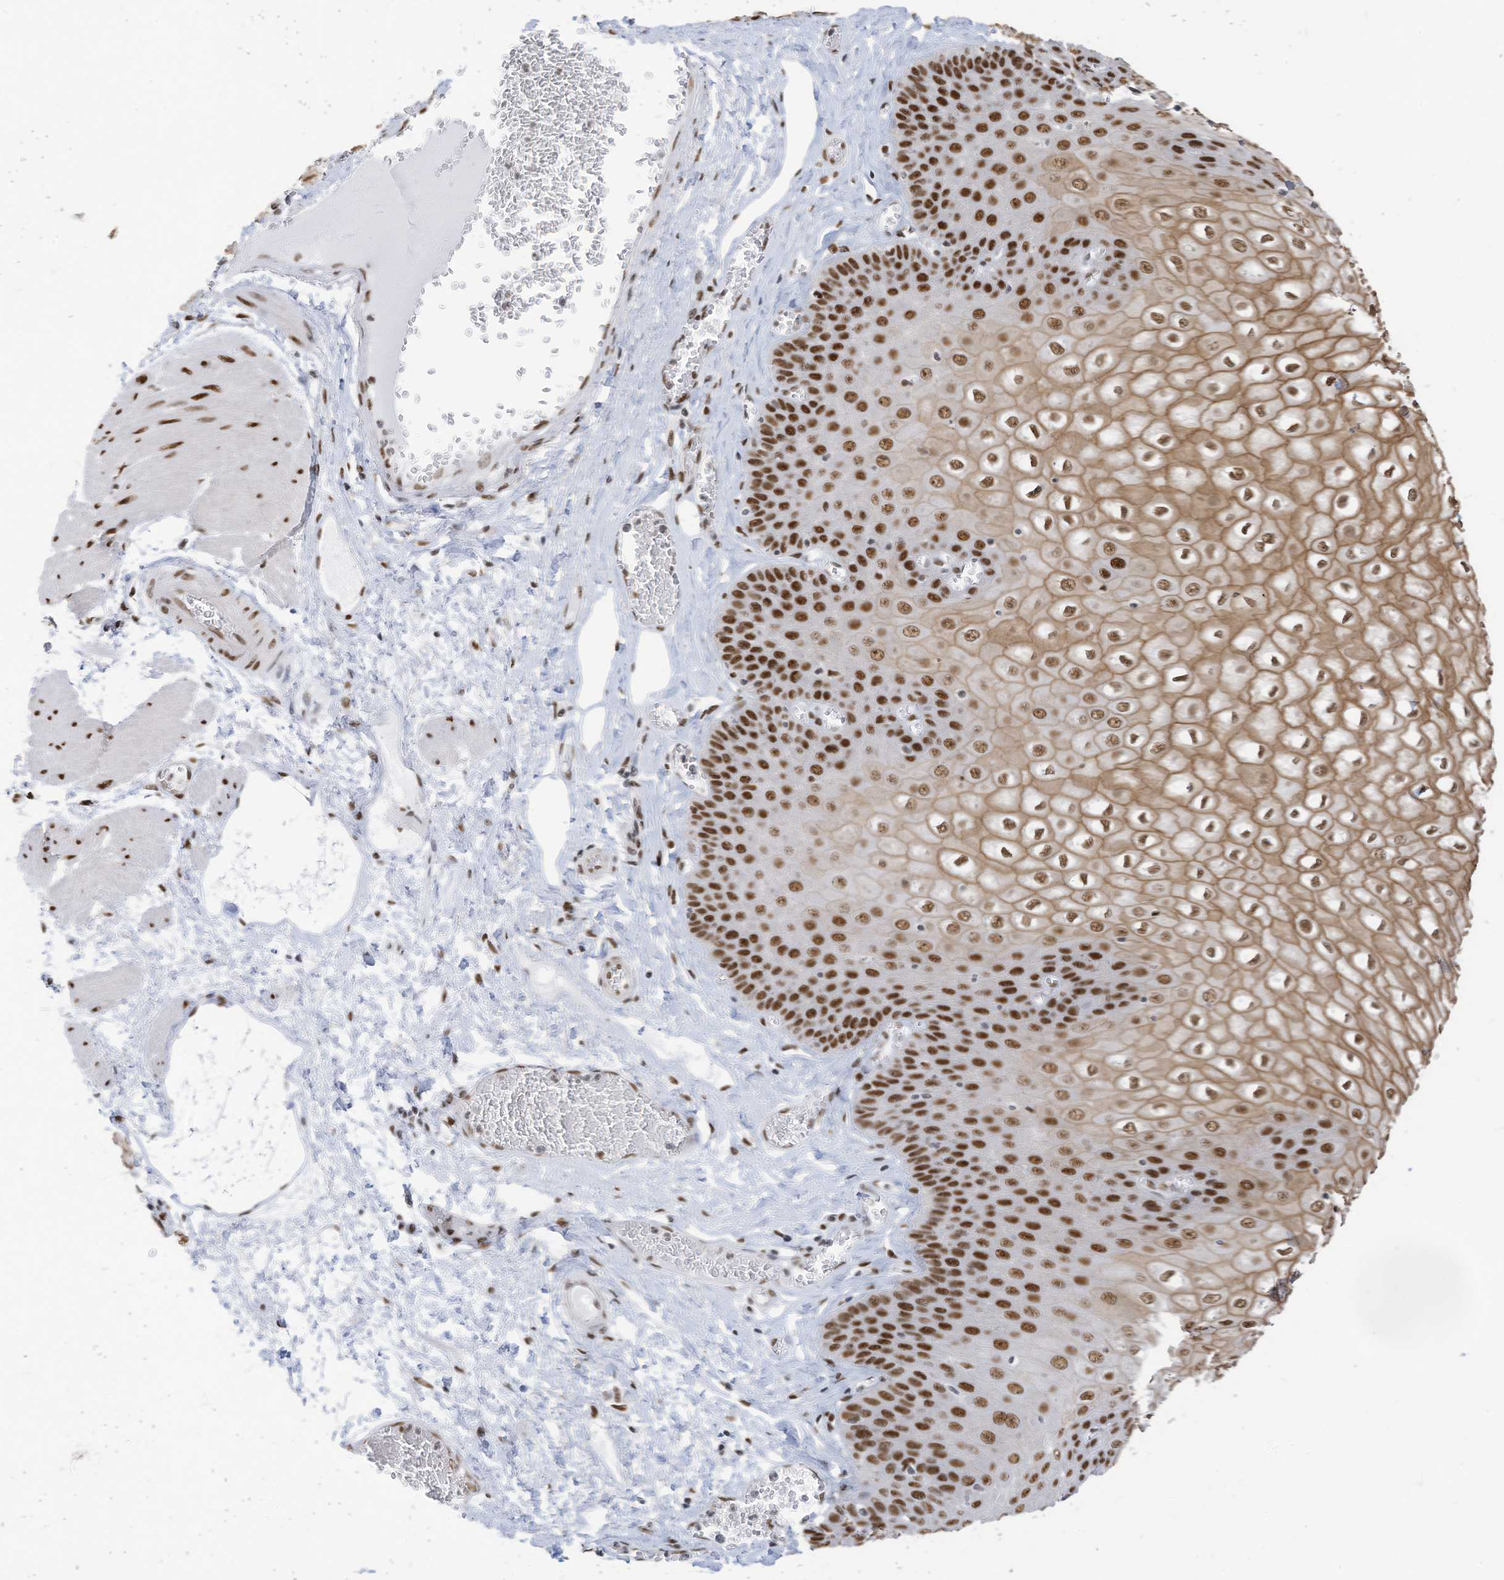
{"staining": {"intensity": "strong", "quantity": ">75%", "location": "cytoplasmic/membranous,nuclear"}, "tissue": "esophagus", "cell_type": "Squamous epithelial cells", "image_type": "normal", "snomed": [{"axis": "morphology", "description": "Normal tissue, NOS"}, {"axis": "topography", "description": "Esophagus"}], "caption": "Immunohistochemistry (IHC) (DAB (3,3'-diaminobenzidine)) staining of benign human esophagus exhibits strong cytoplasmic/membranous,nuclear protein staining in about >75% of squamous epithelial cells.", "gene": "KHSRP", "patient": {"sex": "male", "age": 60}}